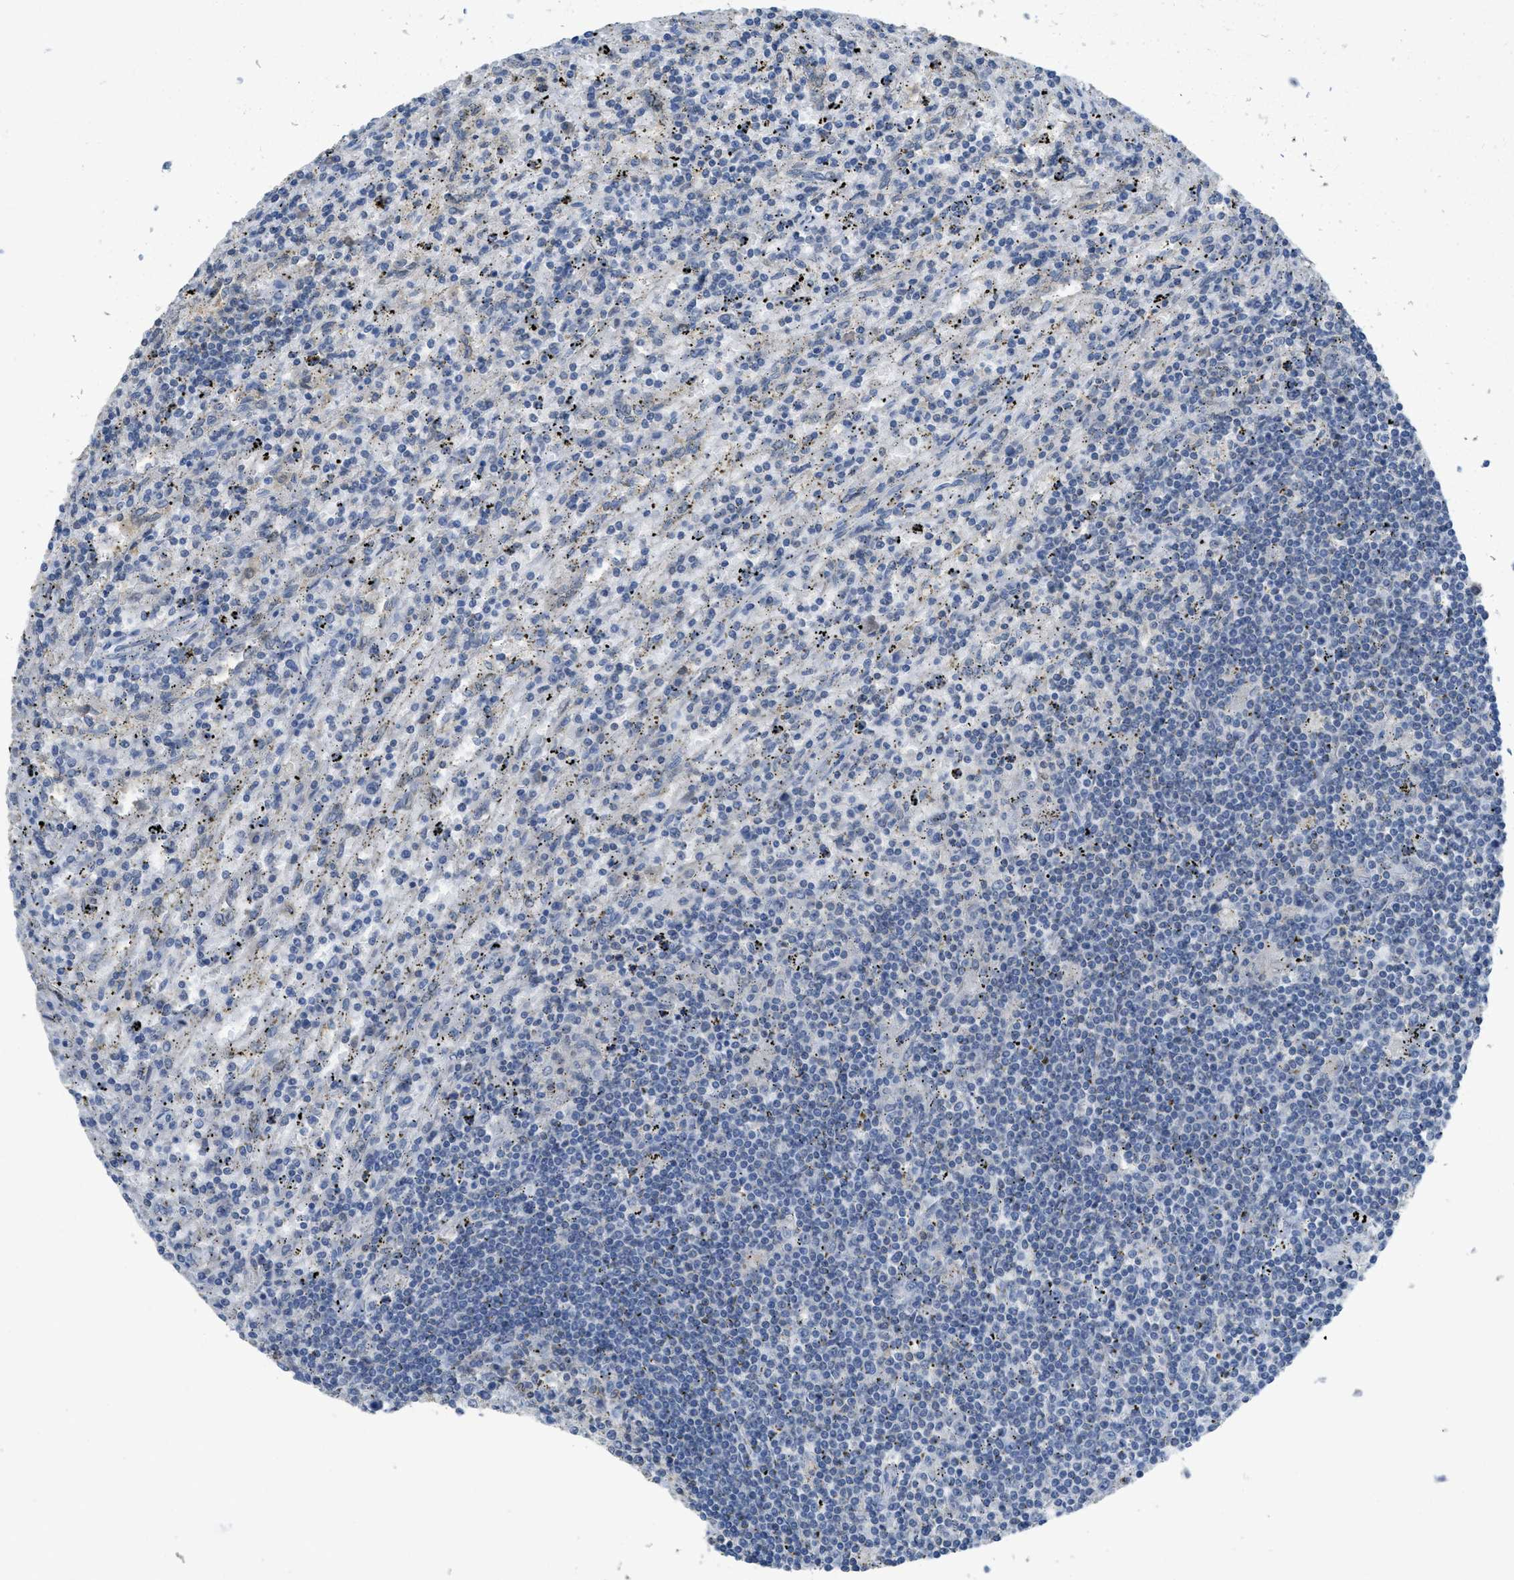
{"staining": {"intensity": "negative", "quantity": "none", "location": "none"}, "tissue": "lymphoma", "cell_type": "Tumor cells", "image_type": "cancer", "snomed": [{"axis": "morphology", "description": "Malignant lymphoma, non-Hodgkin's type, Low grade"}, {"axis": "topography", "description": "Spleen"}], "caption": "This is a image of immunohistochemistry staining of low-grade malignant lymphoma, non-Hodgkin's type, which shows no positivity in tumor cells. (IHC, brightfield microscopy, high magnification).", "gene": "SFXN2", "patient": {"sex": "male", "age": 76}}